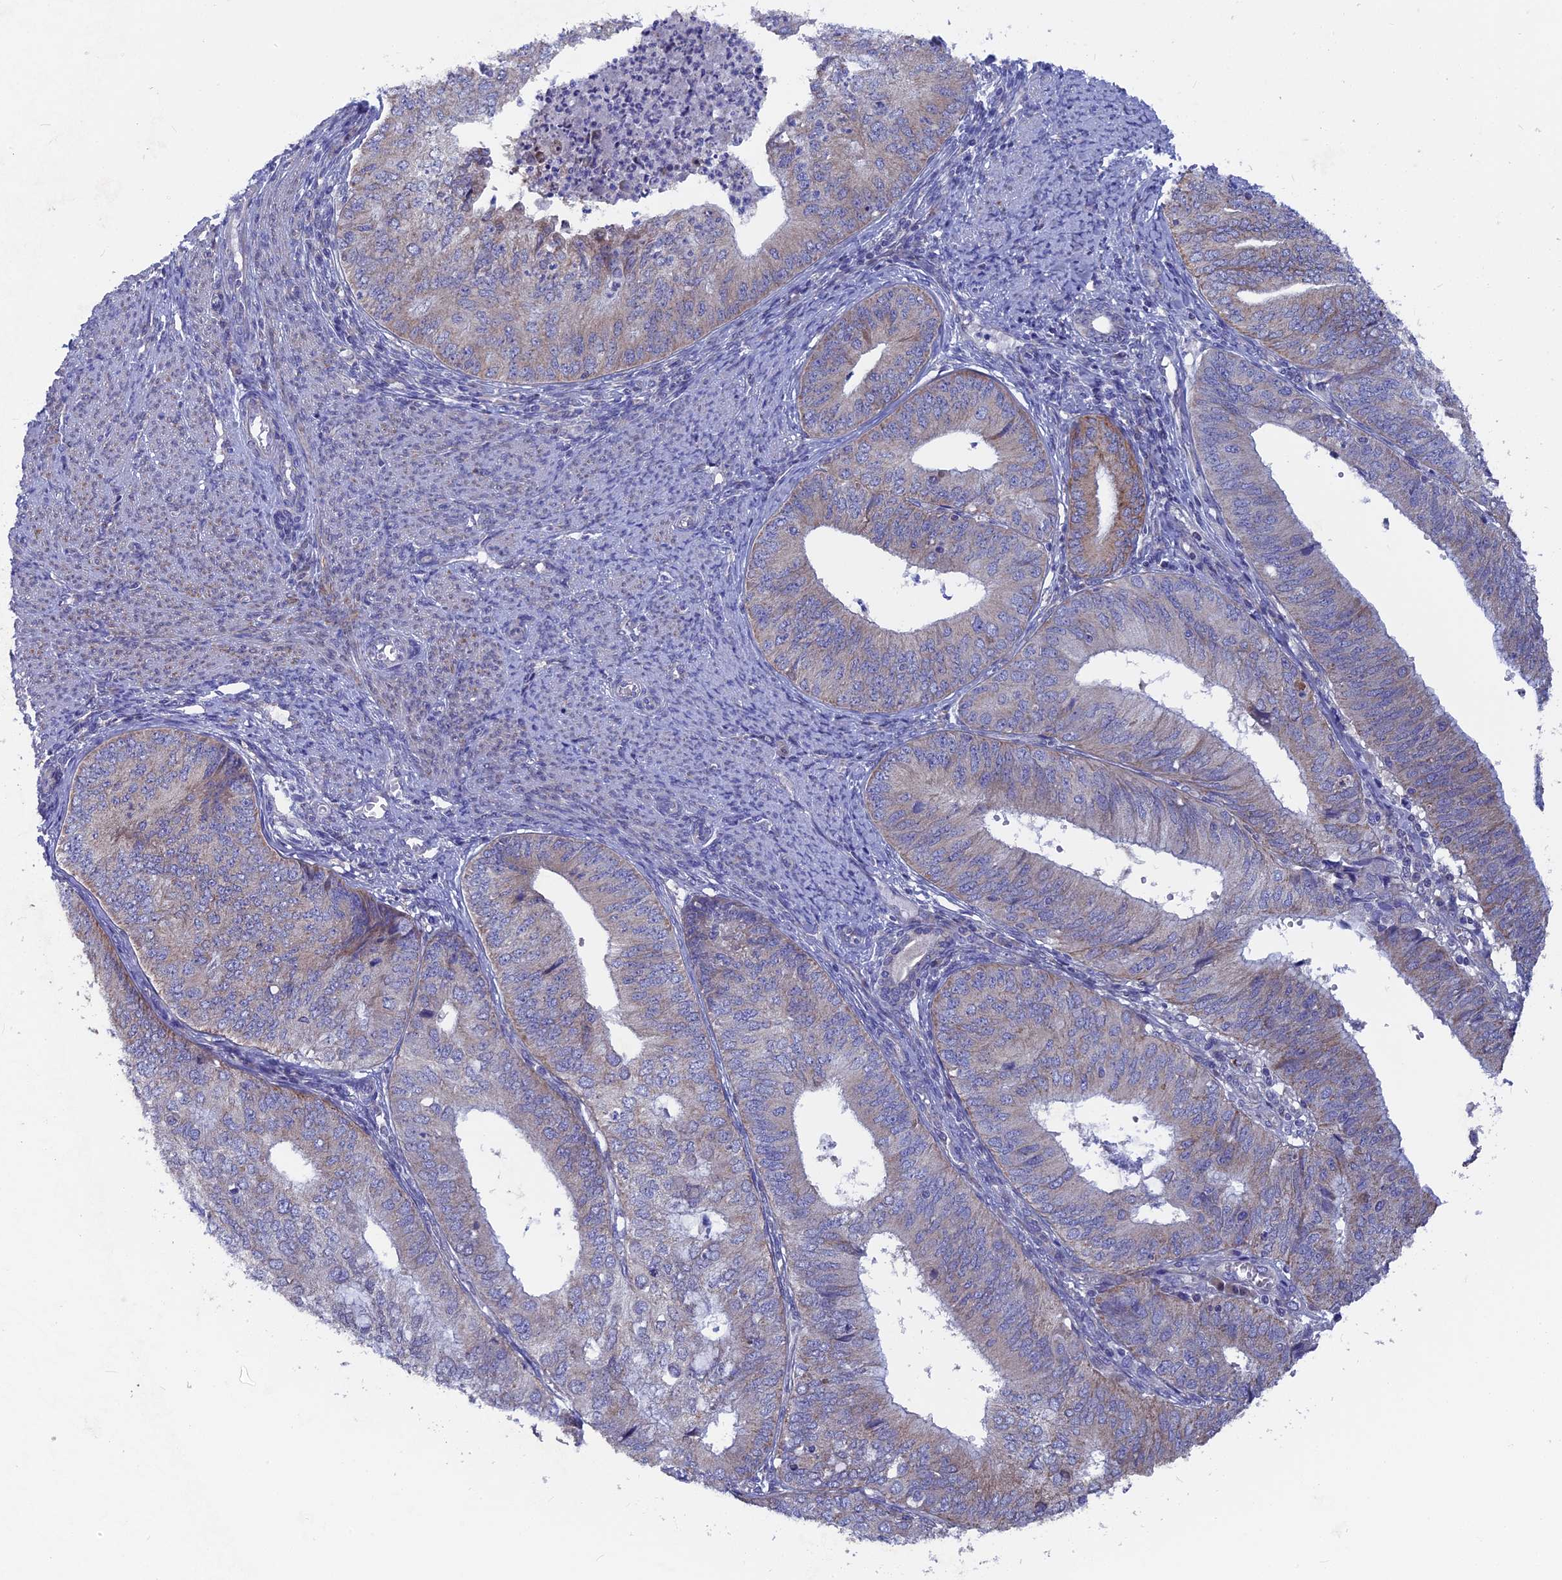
{"staining": {"intensity": "negative", "quantity": "none", "location": "none"}, "tissue": "endometrial cancer", "cell_type": "Tumor cells", "image_type": "cancer", "snomed": [{"axis": "morphology", "description": "Adenocarcinoma, NOS"}, {"axis": "topography", "description": "Endometrium"}], "caption": "Immunohistochemistry (IHC) histopathology image of adenocarcinoma (endometrial) stained for a protein (brown), which exhibits no expression in tumor cells.", "gene": "AK4", "patient": {"sex": "female", "age": 68}}